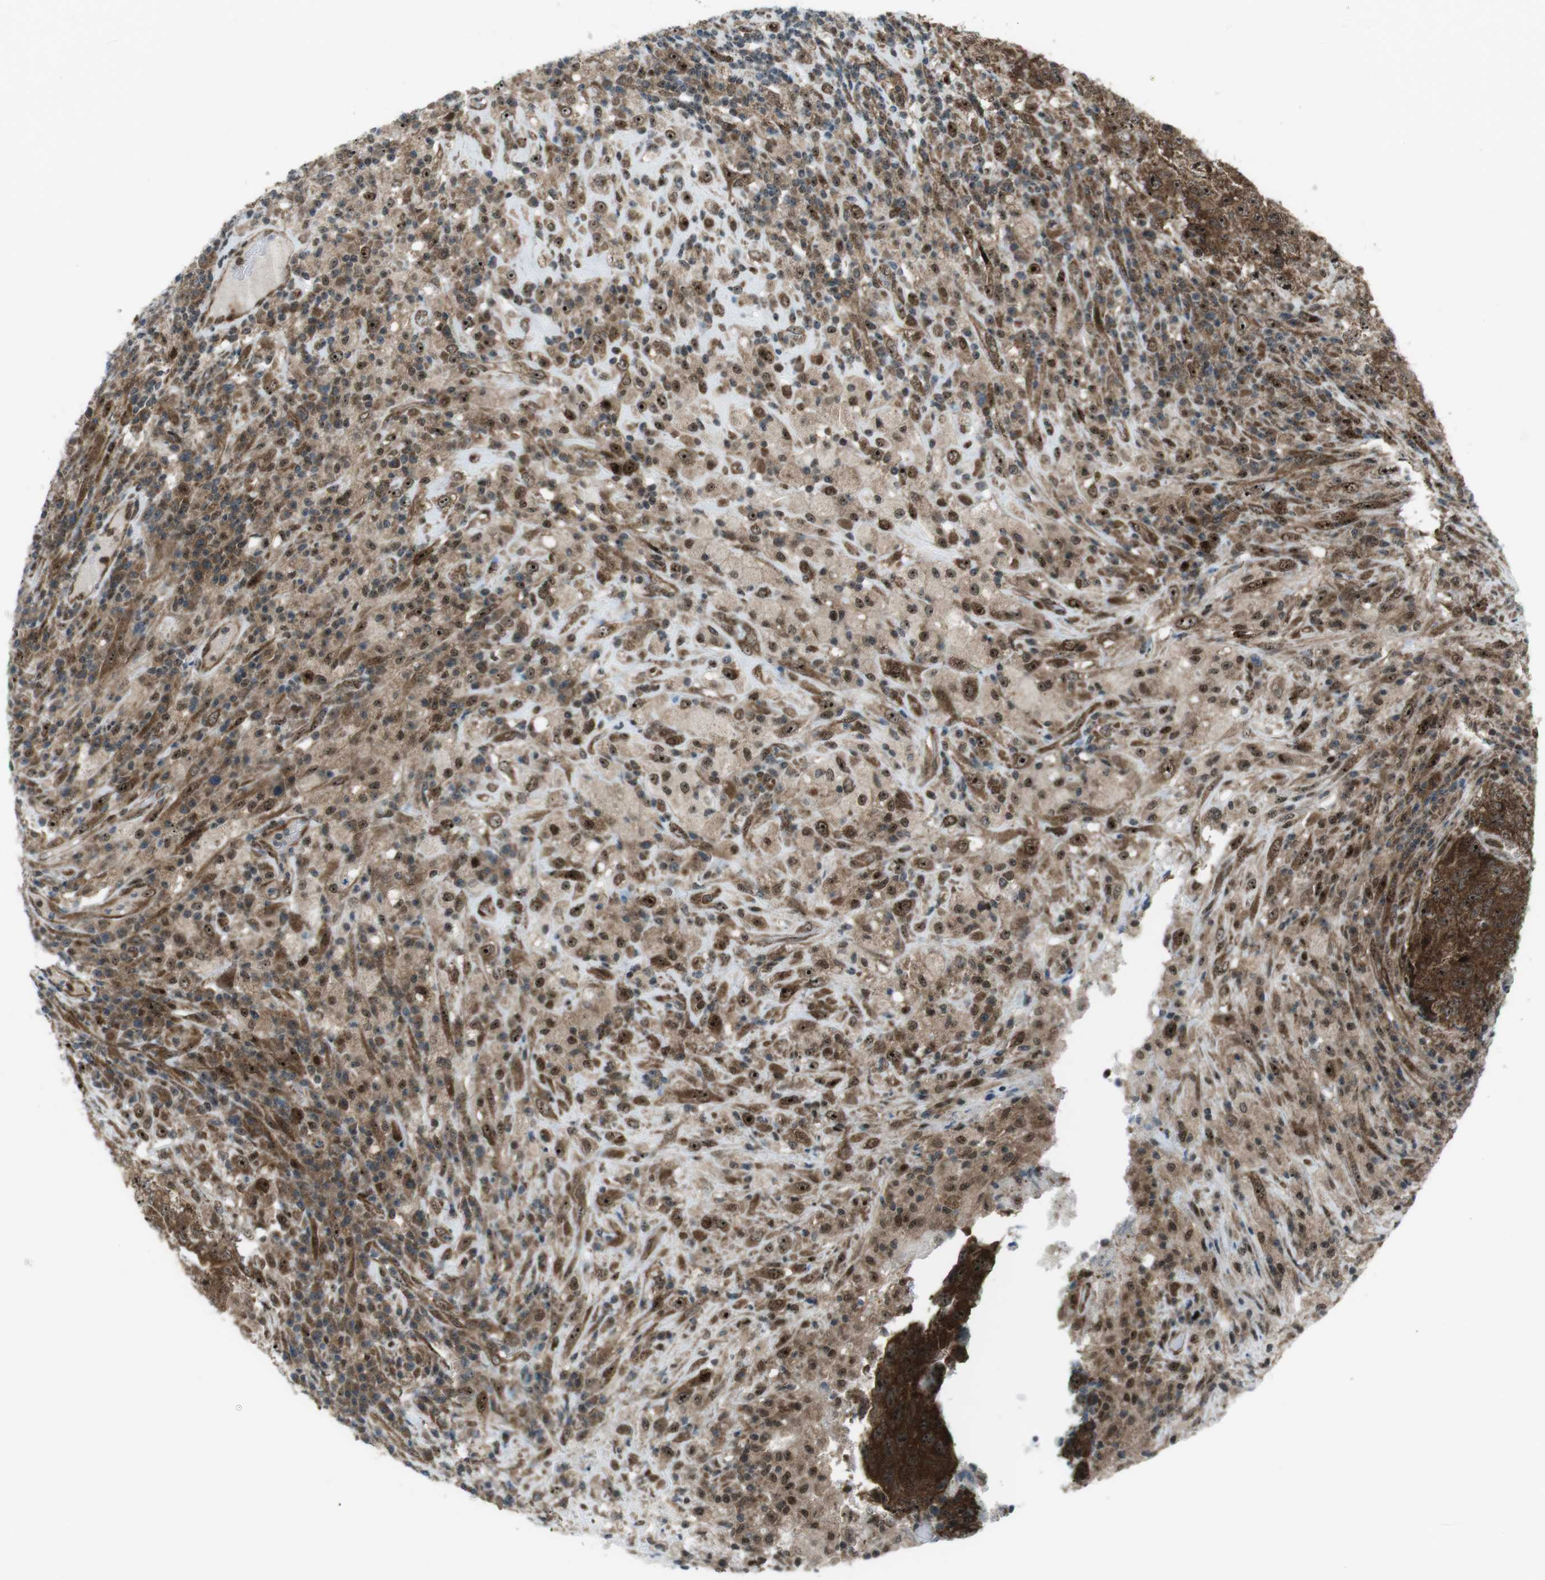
{"staining": {"intensity": "moderate", "quantity": ">75%", "location": "cytoplasmic/membranous,nuclear"}, "tissue": "testis cancer", "cell_type": "Tumor cells", "image_type": "cancer", "snomed": [{"axis": "morphology", "description": "Necrosis, NOS"}, {"axis": "morphology", "description": "Carcinoma, Embryonal, NOS"}, {"axis": "topography", "description": "Testis"}], "caption": "IHC of embryonal carcinoma (testis) displays medium levels of moderate cytoplasmic/membranous and nuclear expression in approximately >75% of tumor cells. (brown staining indicates protein expression, while blue staining denotes nuclei).", "gene": "CSNK1D", "patient": {"sex": "male", "age": 19}}